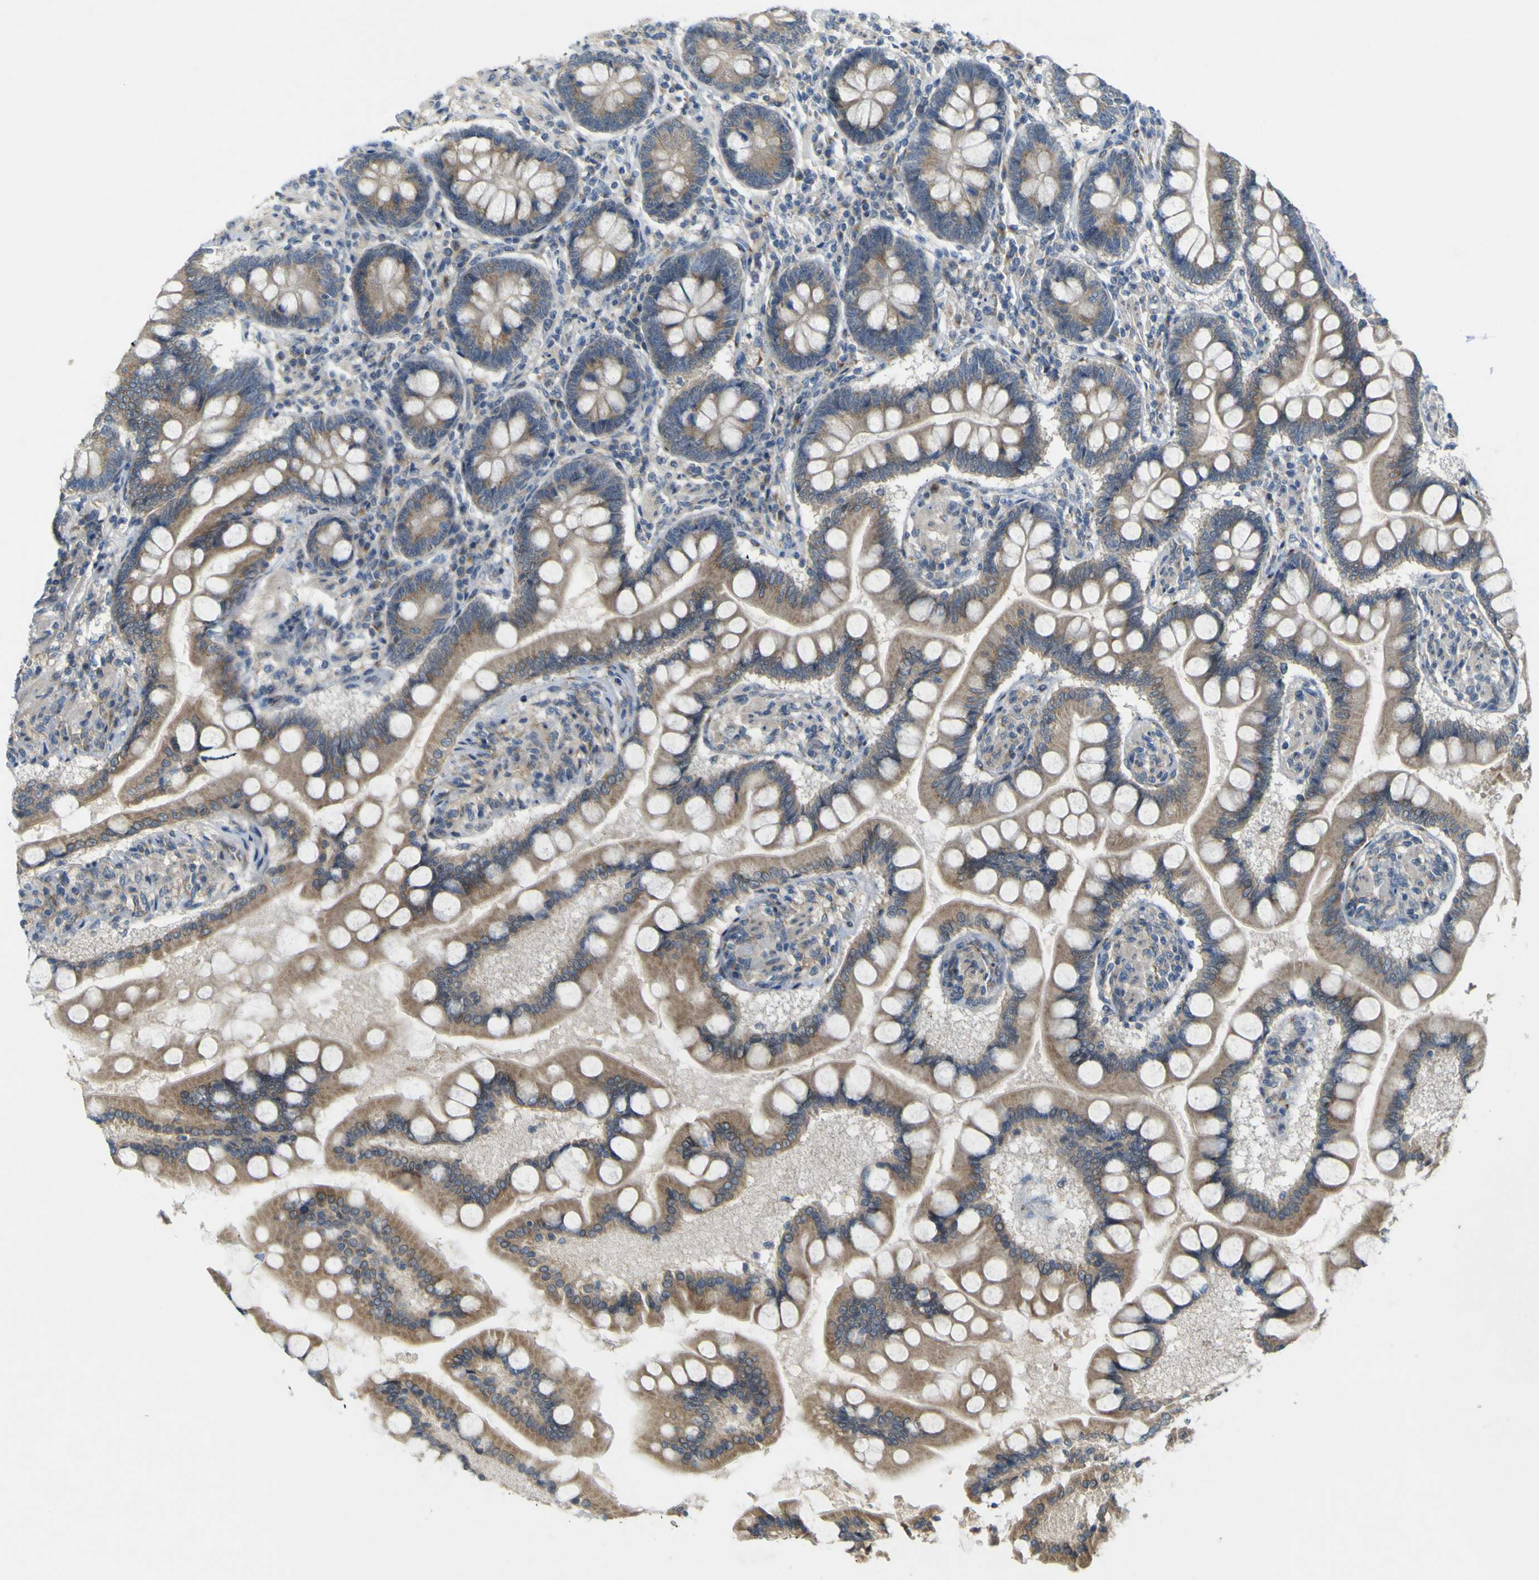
{"staining": {"intensity": "moderate", "quantity": ">75%", "location": "cytoplasmic/membranous"}, "tissue": "small intestine", "cell_type": "Glandular cells", "image_type": "normal", "snomed": [{"axis": "morphology", "description": "Normal tissue, NOS"}, {"axis": "topography", "description": "Small intestine"}], "caption": "Immunohistochemical staining of benign small intestine demonstrates >75% levels of moderate cytoplasmic/membranous protein staining in approximately >75% of glandular cells. (DAB (3,3'-diaminobenzidine) IHC with brightfield microscopy, high magnification).", "gene": "IGF2R", "patient": {"sex": "male", "age": 41}}